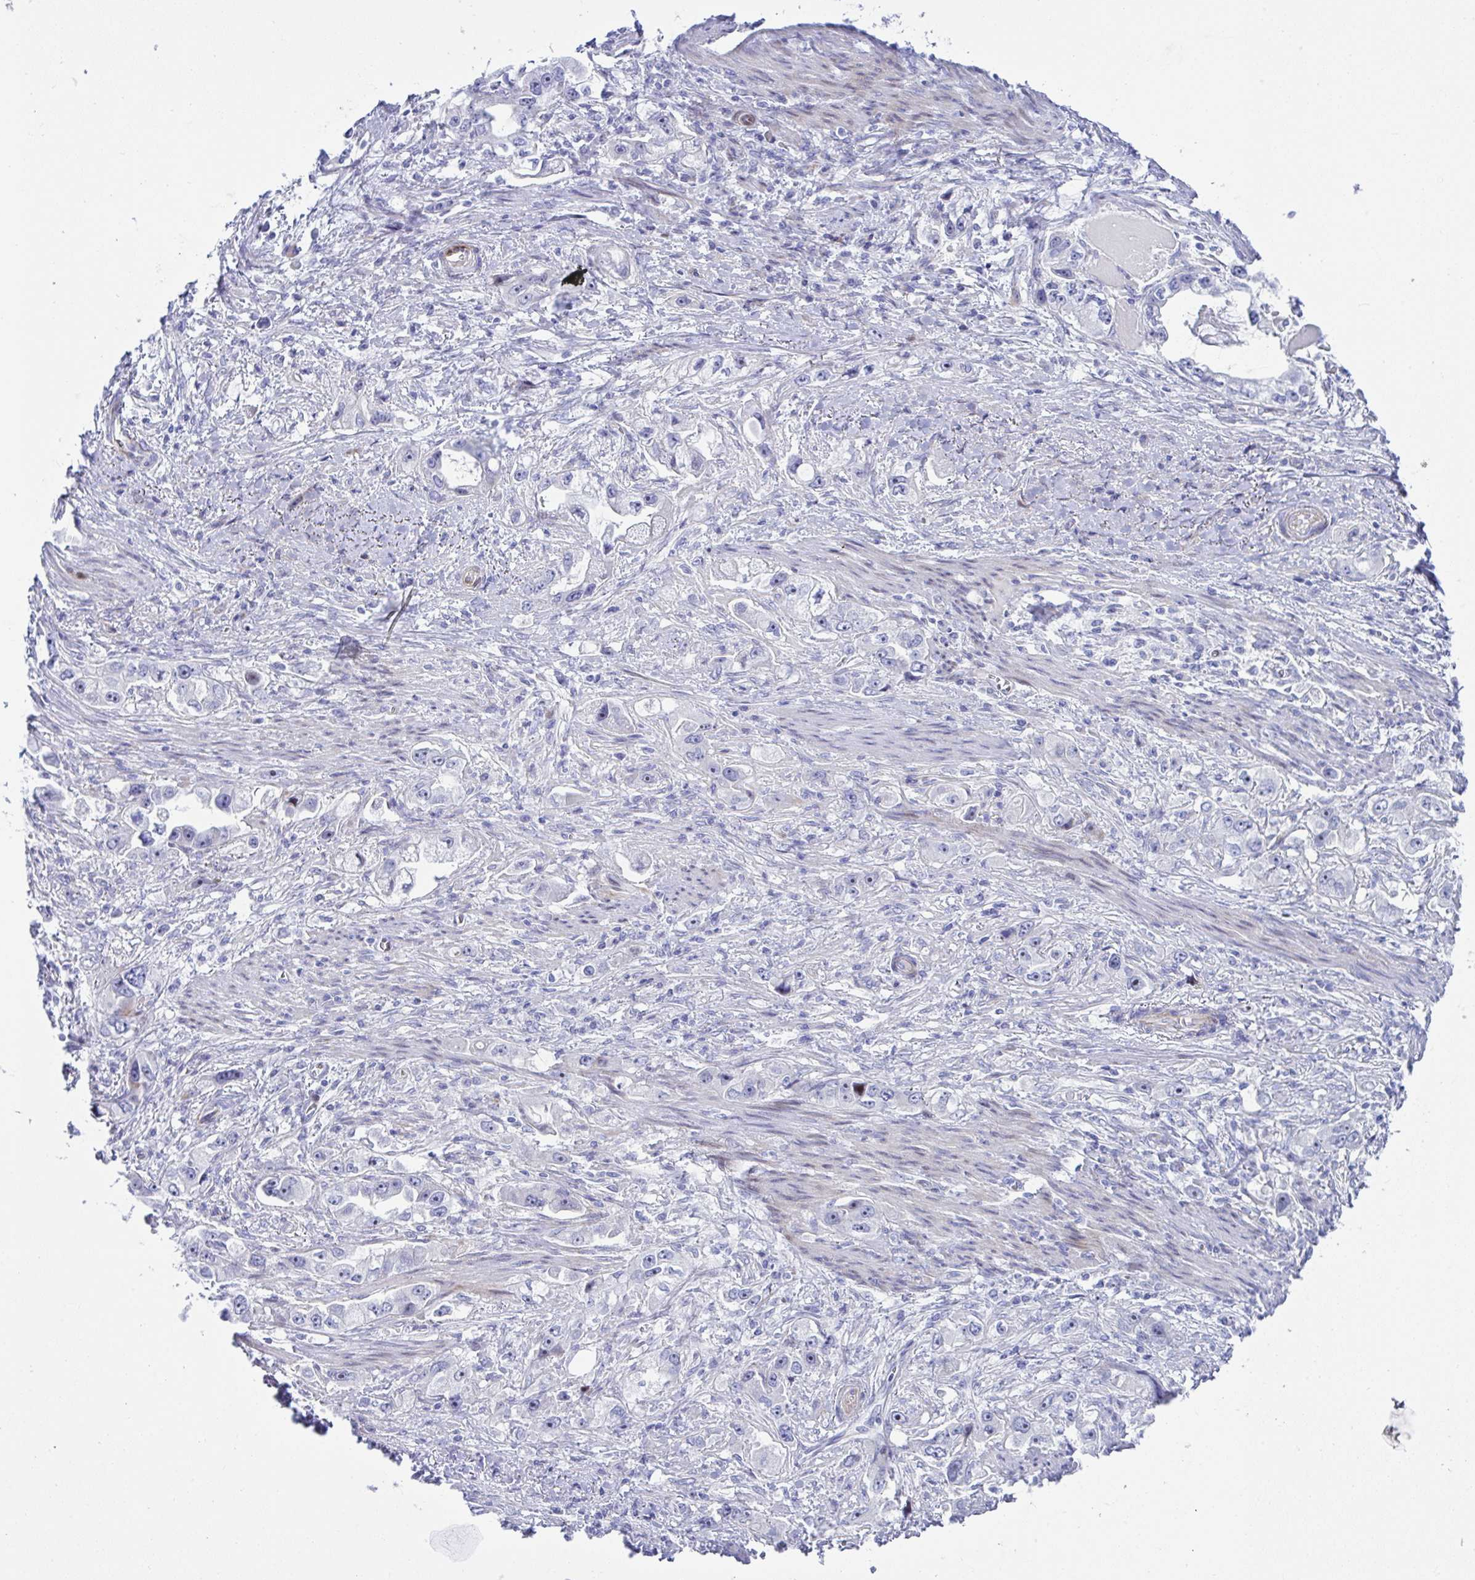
{"staining": {"intensity": "negative", "quantity": "none", "location": "none"}, "tissue": "stomach cancer", "cell_type": "Tumor cells", "image_type": "cancer", "snomed": [{"axis": "morphology", "description": "Adenocarcinoma, NOS"}, {"axis": "topography", "description": "Stomach, lower"}], "caption": "A photomicrograph of stomach cancer stained for a protein demonstrates no brown staining in tumor cells. (Immunohistochemistry, brightfield microscopy, high magnification).", "gene": "ZNF713", "patient": {"sex": "female", "age": 93}}